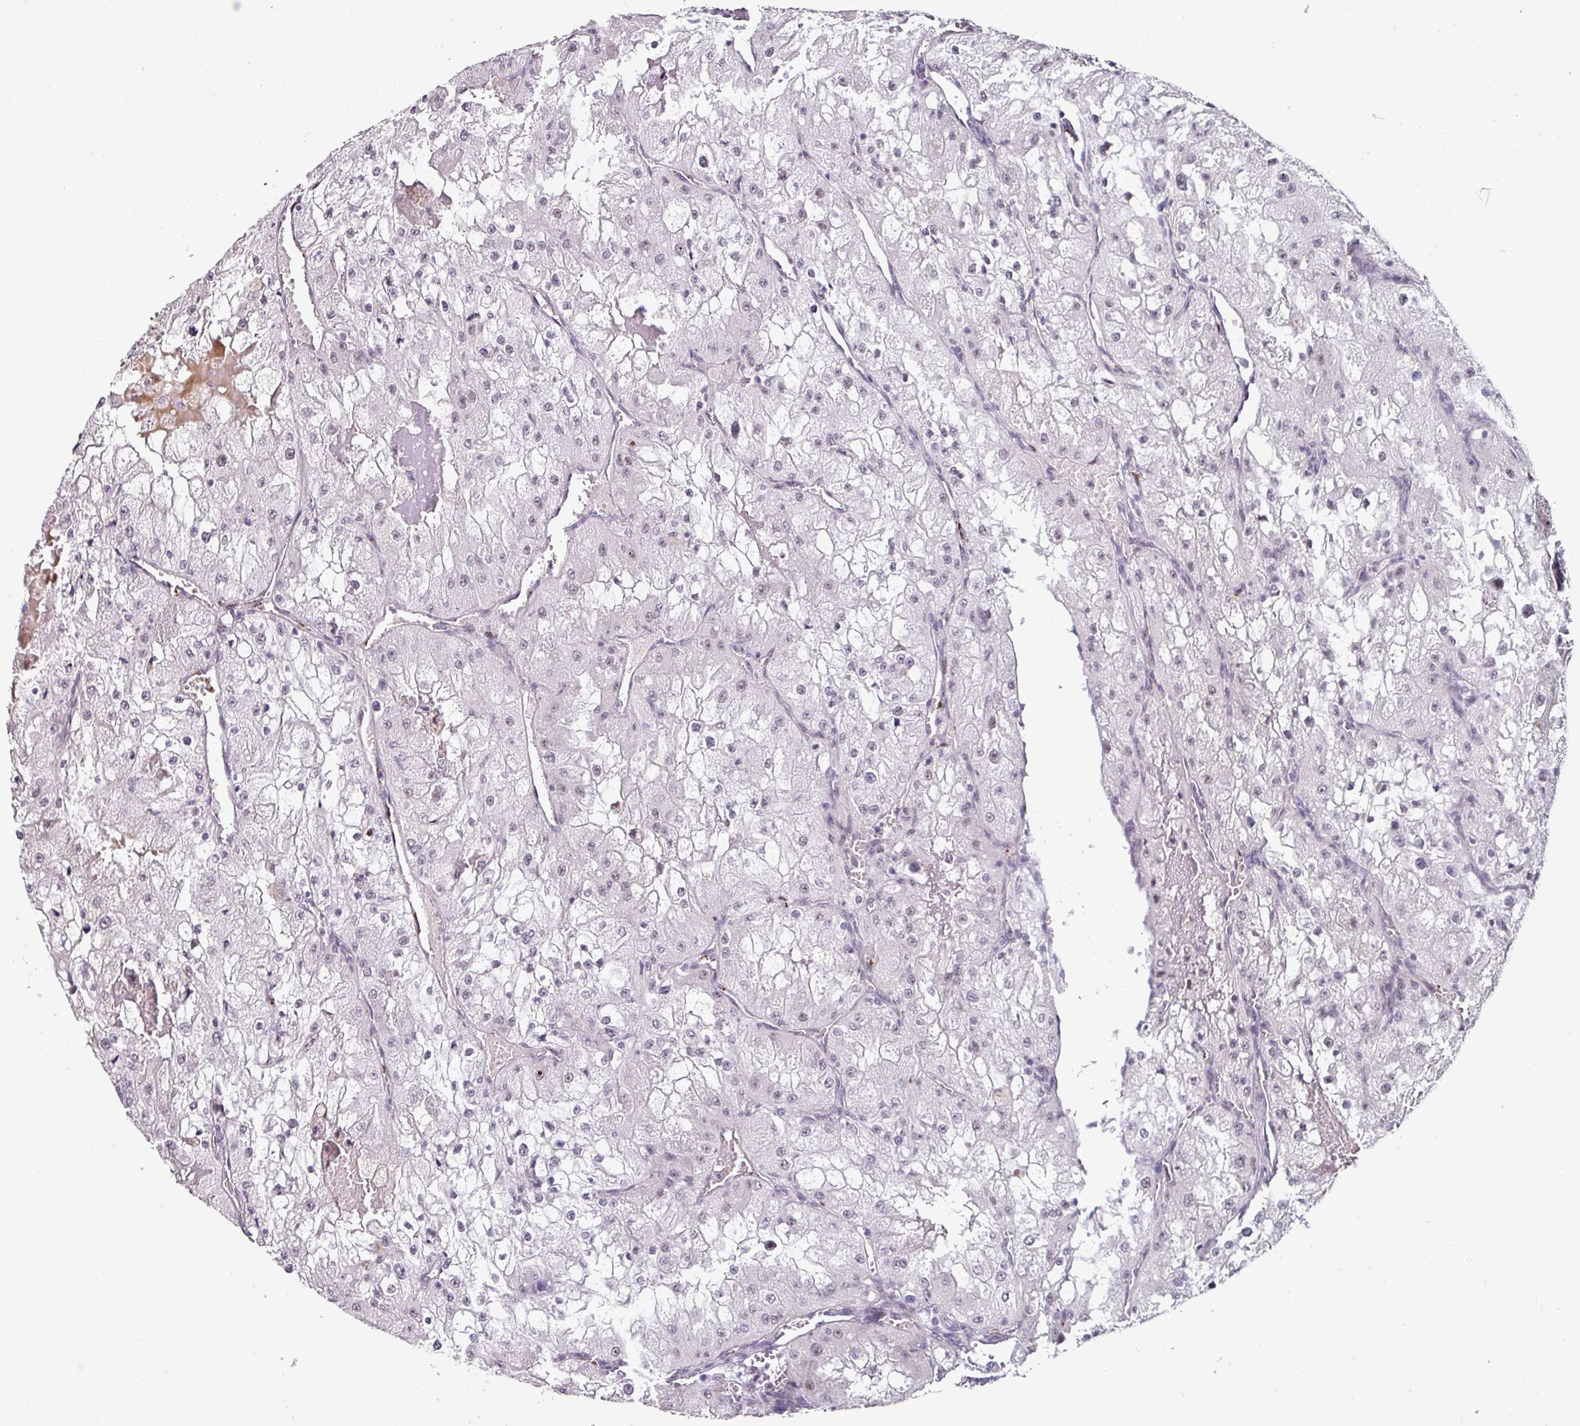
{"staining": {"intensity": "moderate", "quantity": "<25%", "location": "nuclear"}, "tissue": "renal cancer", "cell_type": "Tumor cells", "image_type": "cancer", "snomed": [{"axis": "morphology", "description": "Adenocarcinoma, NOS"}, {"axis": "topography", "description": "Kidney"}], "caption": "Approximately <25% of tumor cells in human renal cancer (adenocarcinoma) demonstrate moderate nuclear protein positivity as visualized by brown immunohistochemical staining.", "gene": "SIDT2", "patient": {"sex": "female", "age": 74}}